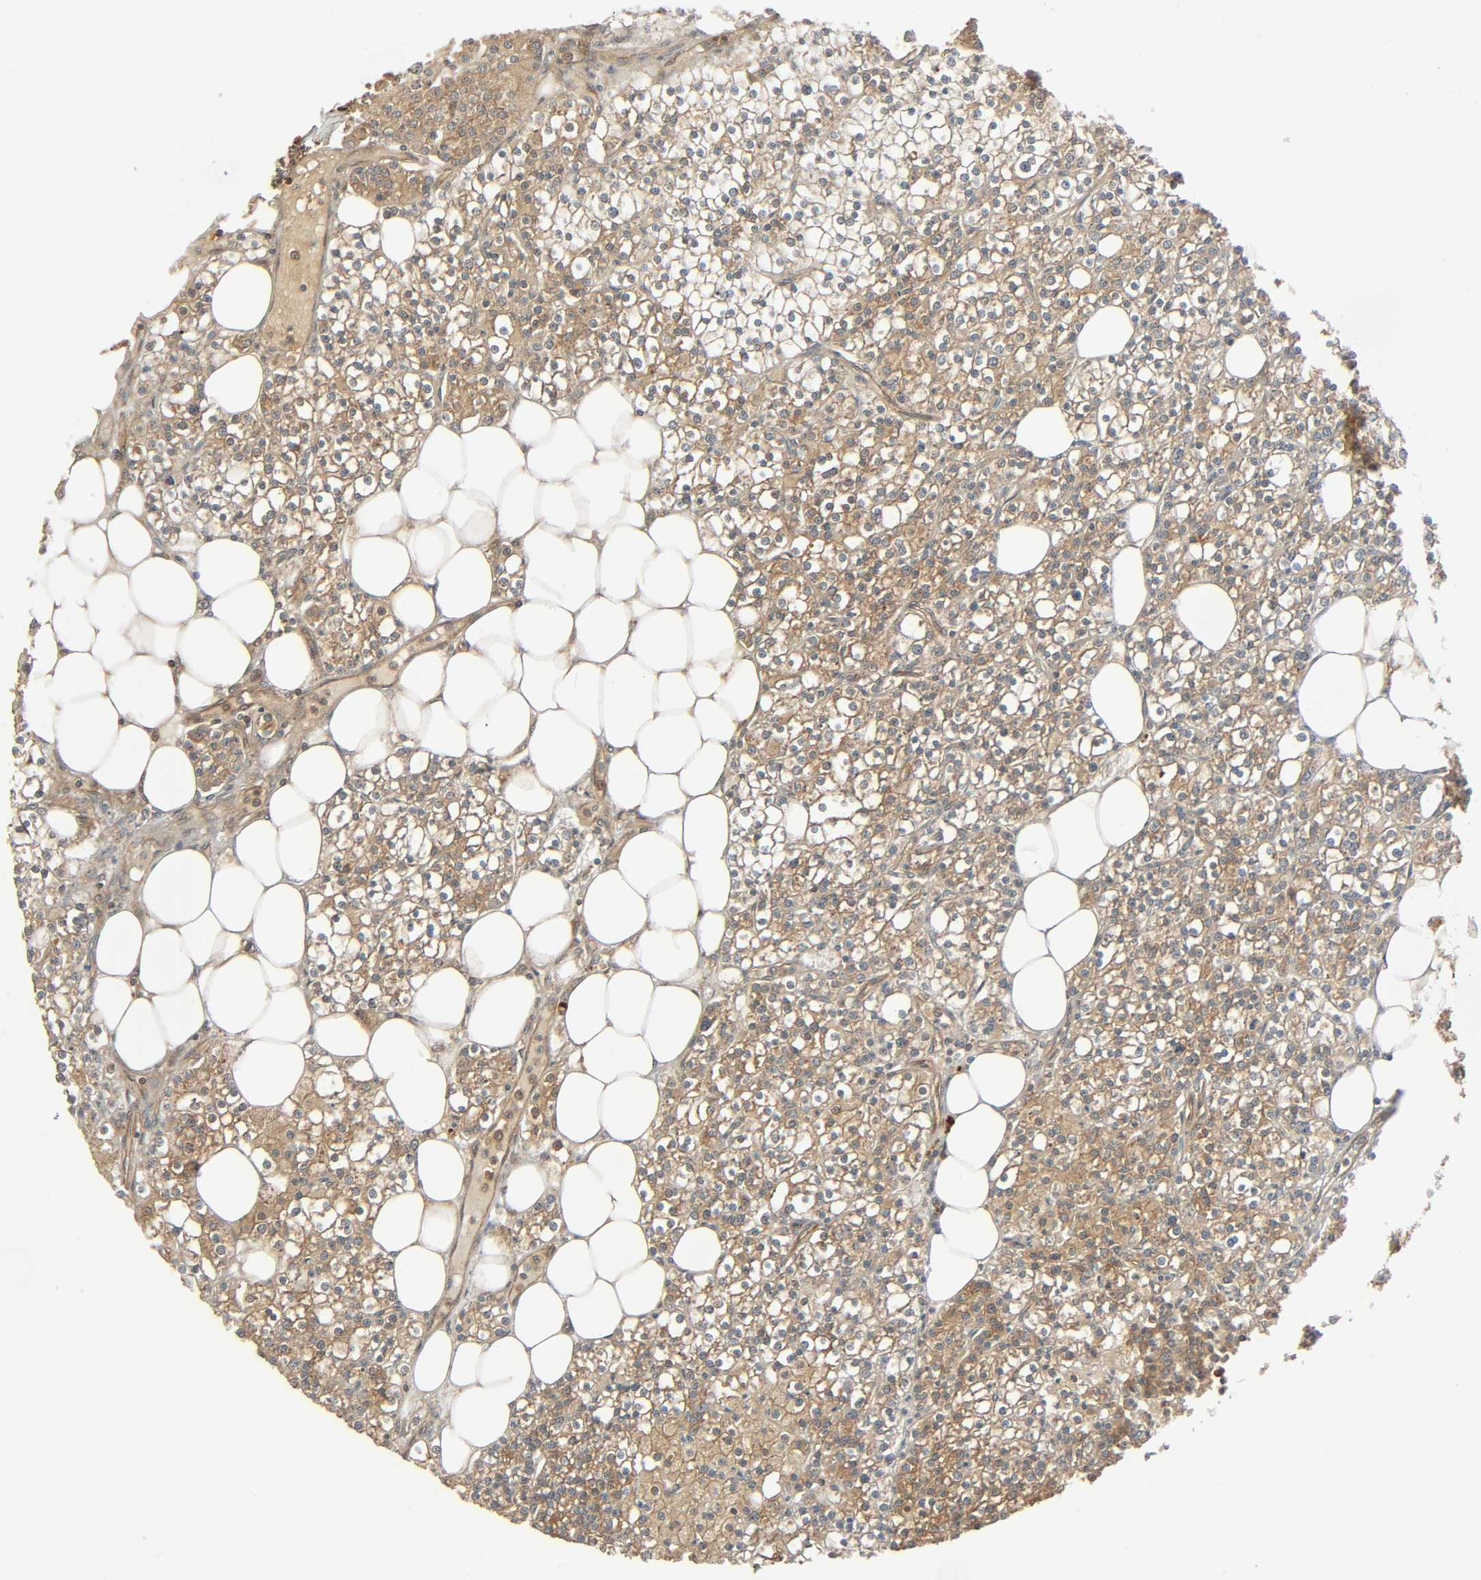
{"staining": {"intensity": "strong", "quantity": ">75%", "location": "cytoplasmic/membranous"}, "tissue": "parathyroid gland", "cell_type": "Glandular cells", "image_type": "normal", "snomed": [{"axis": "morphology", "description": "Normal tissue, NOS"}, {"axis": "topography", "description": "Parathyroid gland"}], "caption": "Strong cytoplasmic/membranous positivity for a protein is present in about >75% of glandular cells of benign parathyroid gland using immunohistochemistry (IHC).", "gene": "PPP2R1B", "patient": {"sex": "female", "age": 63}}